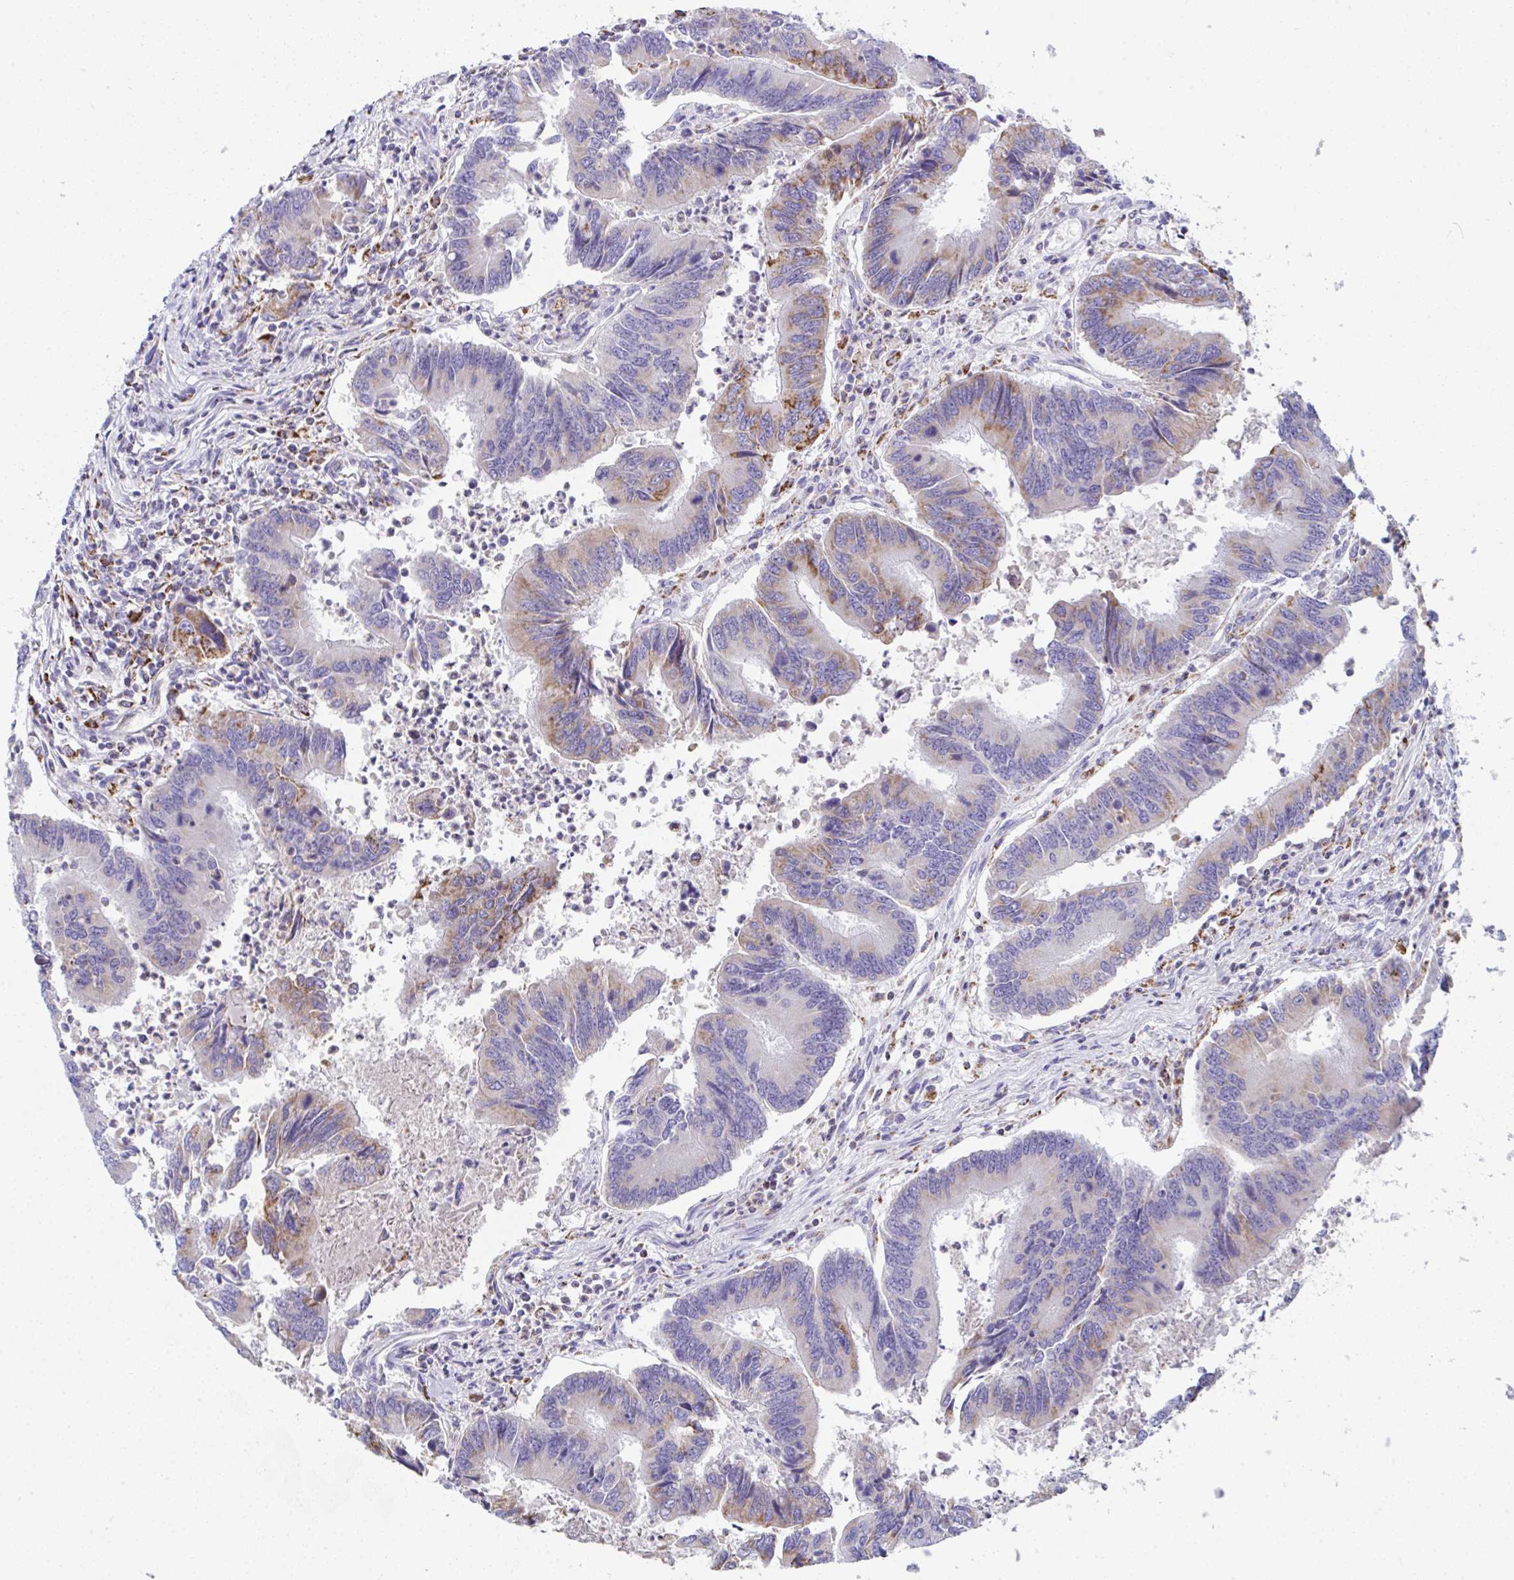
{"staining": {"intensity": "moderate", "quantity": "25%-75%", "location": "cytoplasmic/membranous"}, "tissue": "colorectal cancer", "cell_type": "Tumor cells", "image_type": "cancer", "snomed": [{"axis": "morphology", "description": "Adenocarcinoma, NOS"}, {"axis": "topography", "description": "Colon"}], "caption": "Tumor cells display medium levels of moderate cytoplasmic/membranous positivity in about 25%-75% of cells in colorectal cancer (adenocarcinoma).", "gene": "MGAM2", "patient": {"sex": "female", "age": 67}}